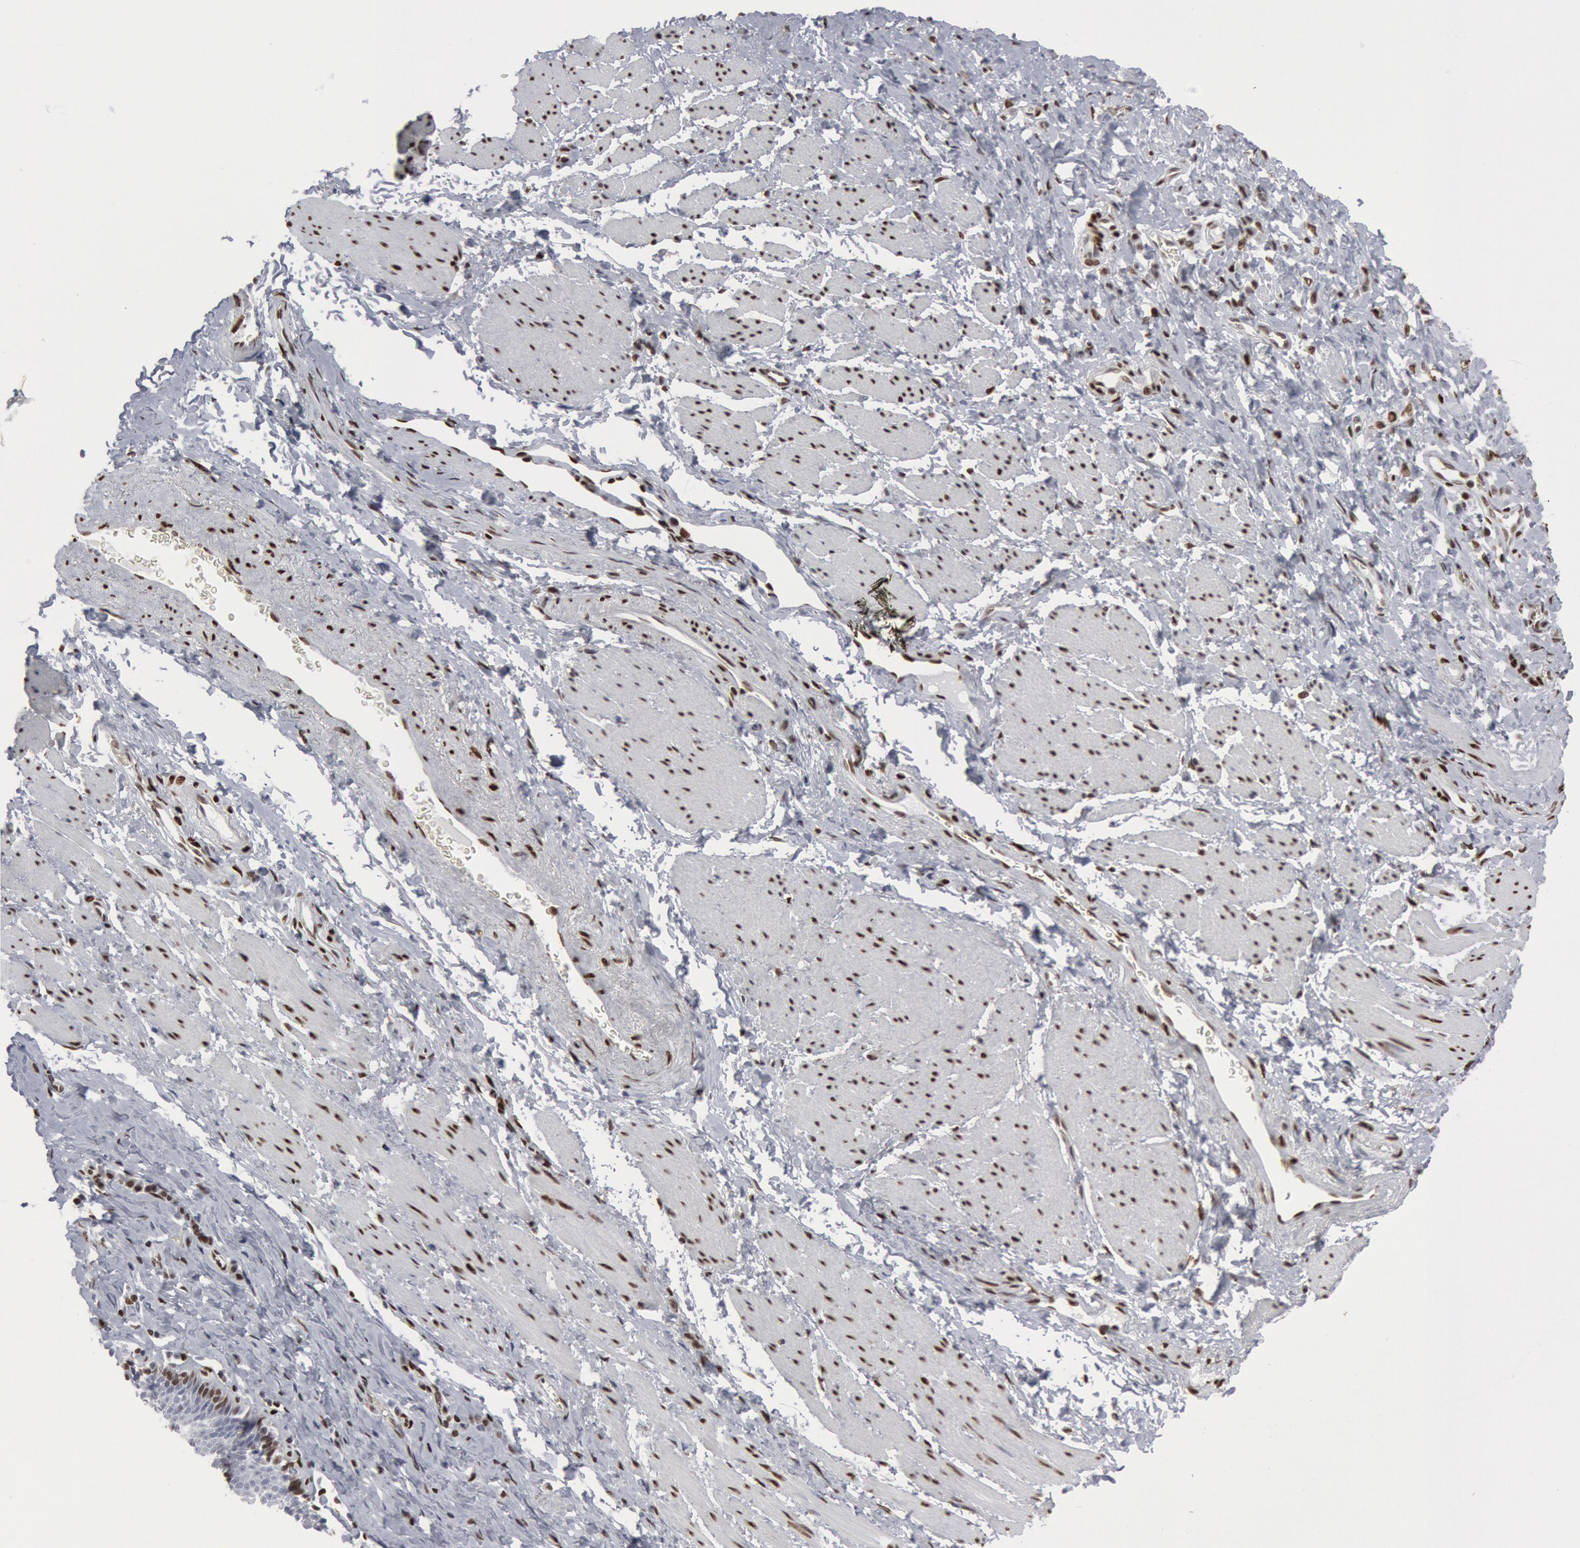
{"staining": {"intensity": "moderate", "quantity": "<25%", "location": "nuclear"}, "tissue": "esophagus", "cell_type": "Squamous epithelial cells", "image_type": "normal", "snomed": [{"axis": "morphology", "description": "Normal tissue, NOS"}, {"axis": "topography", "description": "Esophagus"}], "caption": "IHC micrograph of benign esophagus stained for a protein (brown), which shows low levels of moderate nuclear expression in approximately <25% of squamous epithelial cells.", "gene": "MECP2", "patient": {"sex": "female", "age": 61}}